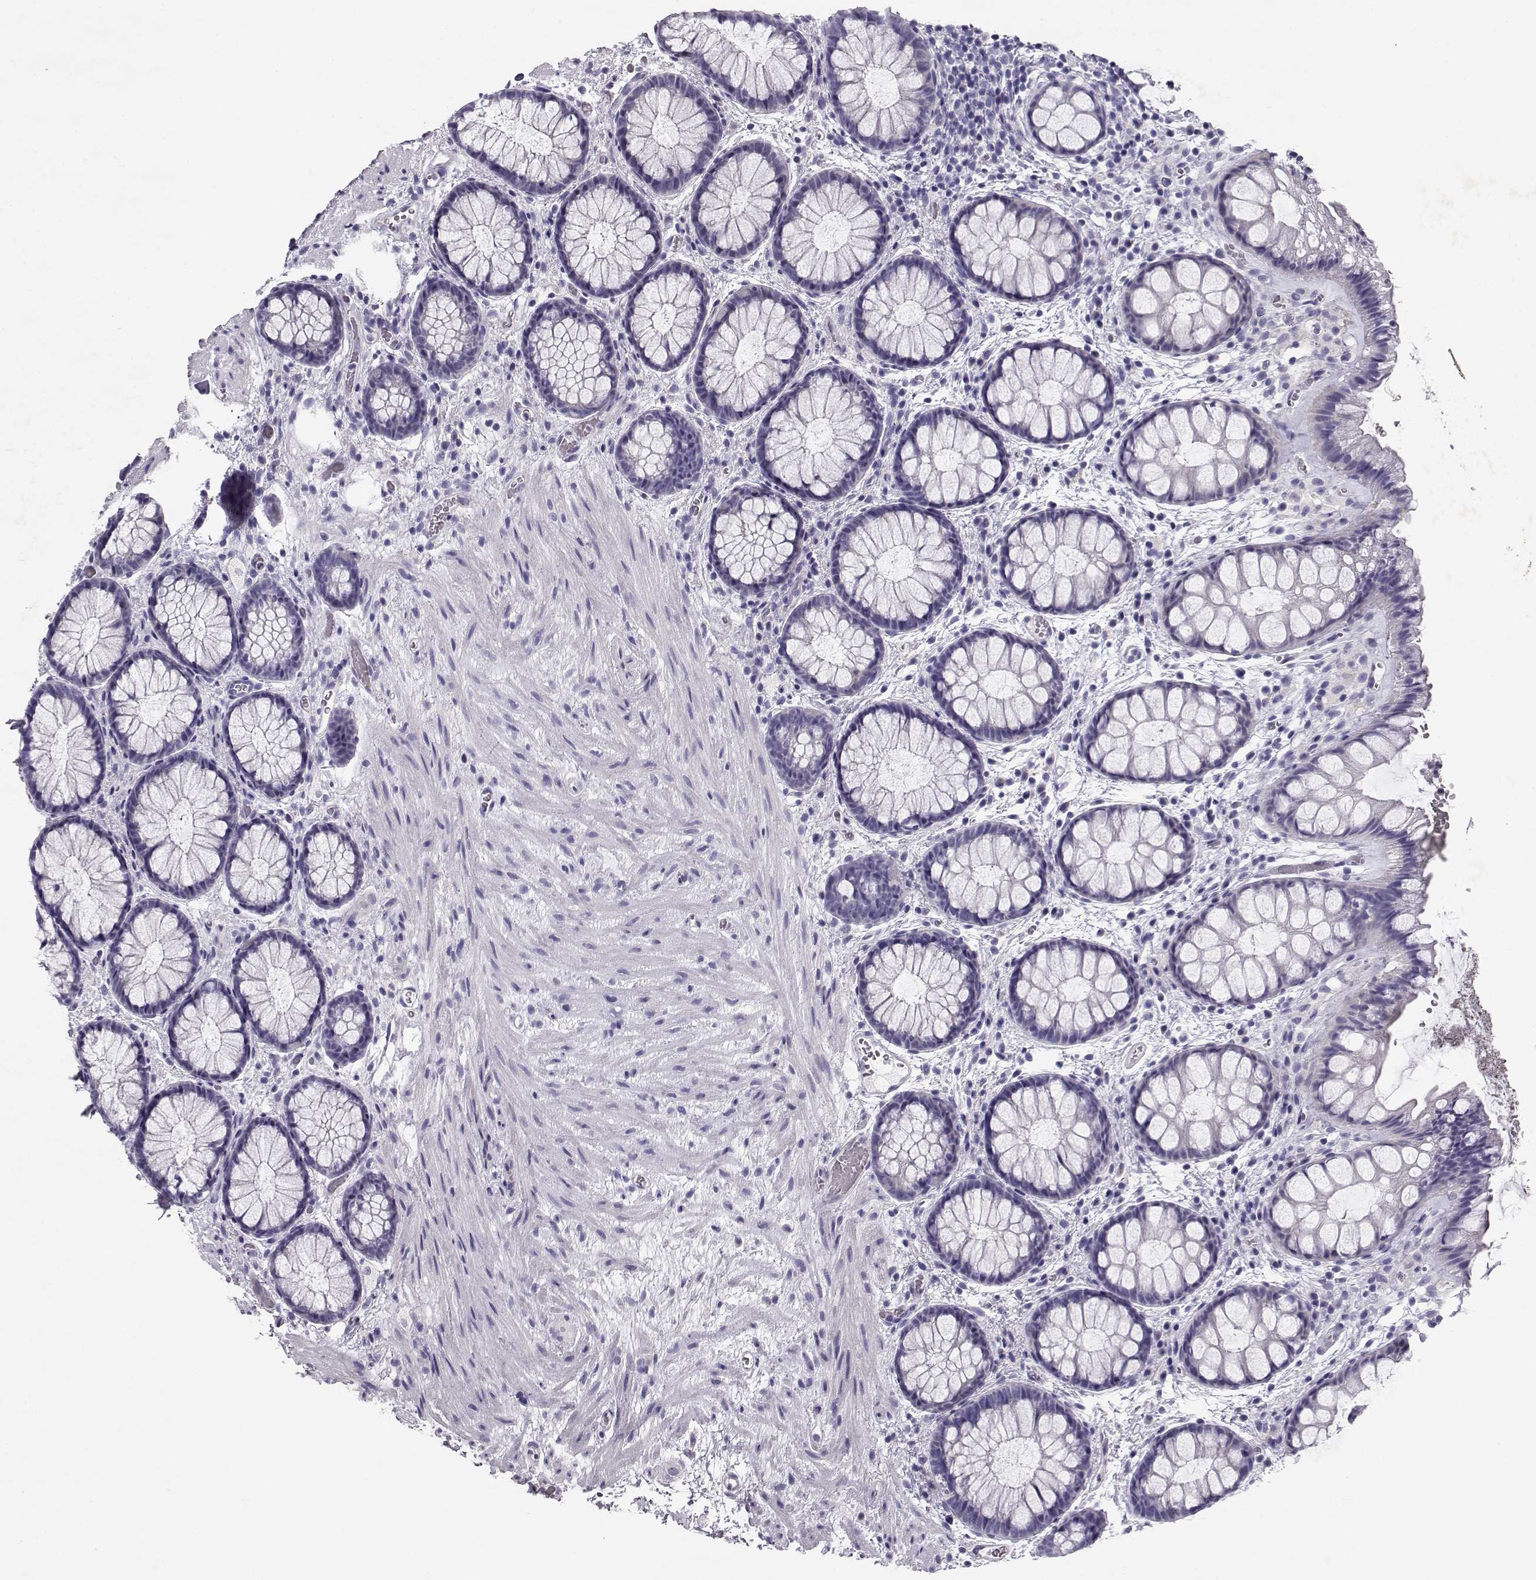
{"staining": {"intensity": "negative", "quantity": "none", "location": "none"}, "tissue": "rectum", "cell_type": "Glandular cells", "image_type": "normal", "snomed": [{"axis": "morphology", "description": "Normal tissue, NOS"}, {"axis": "topography", "description": "Rectum"}], "caption": "This micrograph is of normal rectum stained with immunohistochemistry (IHC) to label a protein in brown with the nuclei are counter-stained blue. There is no positivity in glandular cells.", "gene": "RD3", "patient": {"sex": "female", "age": 62}}